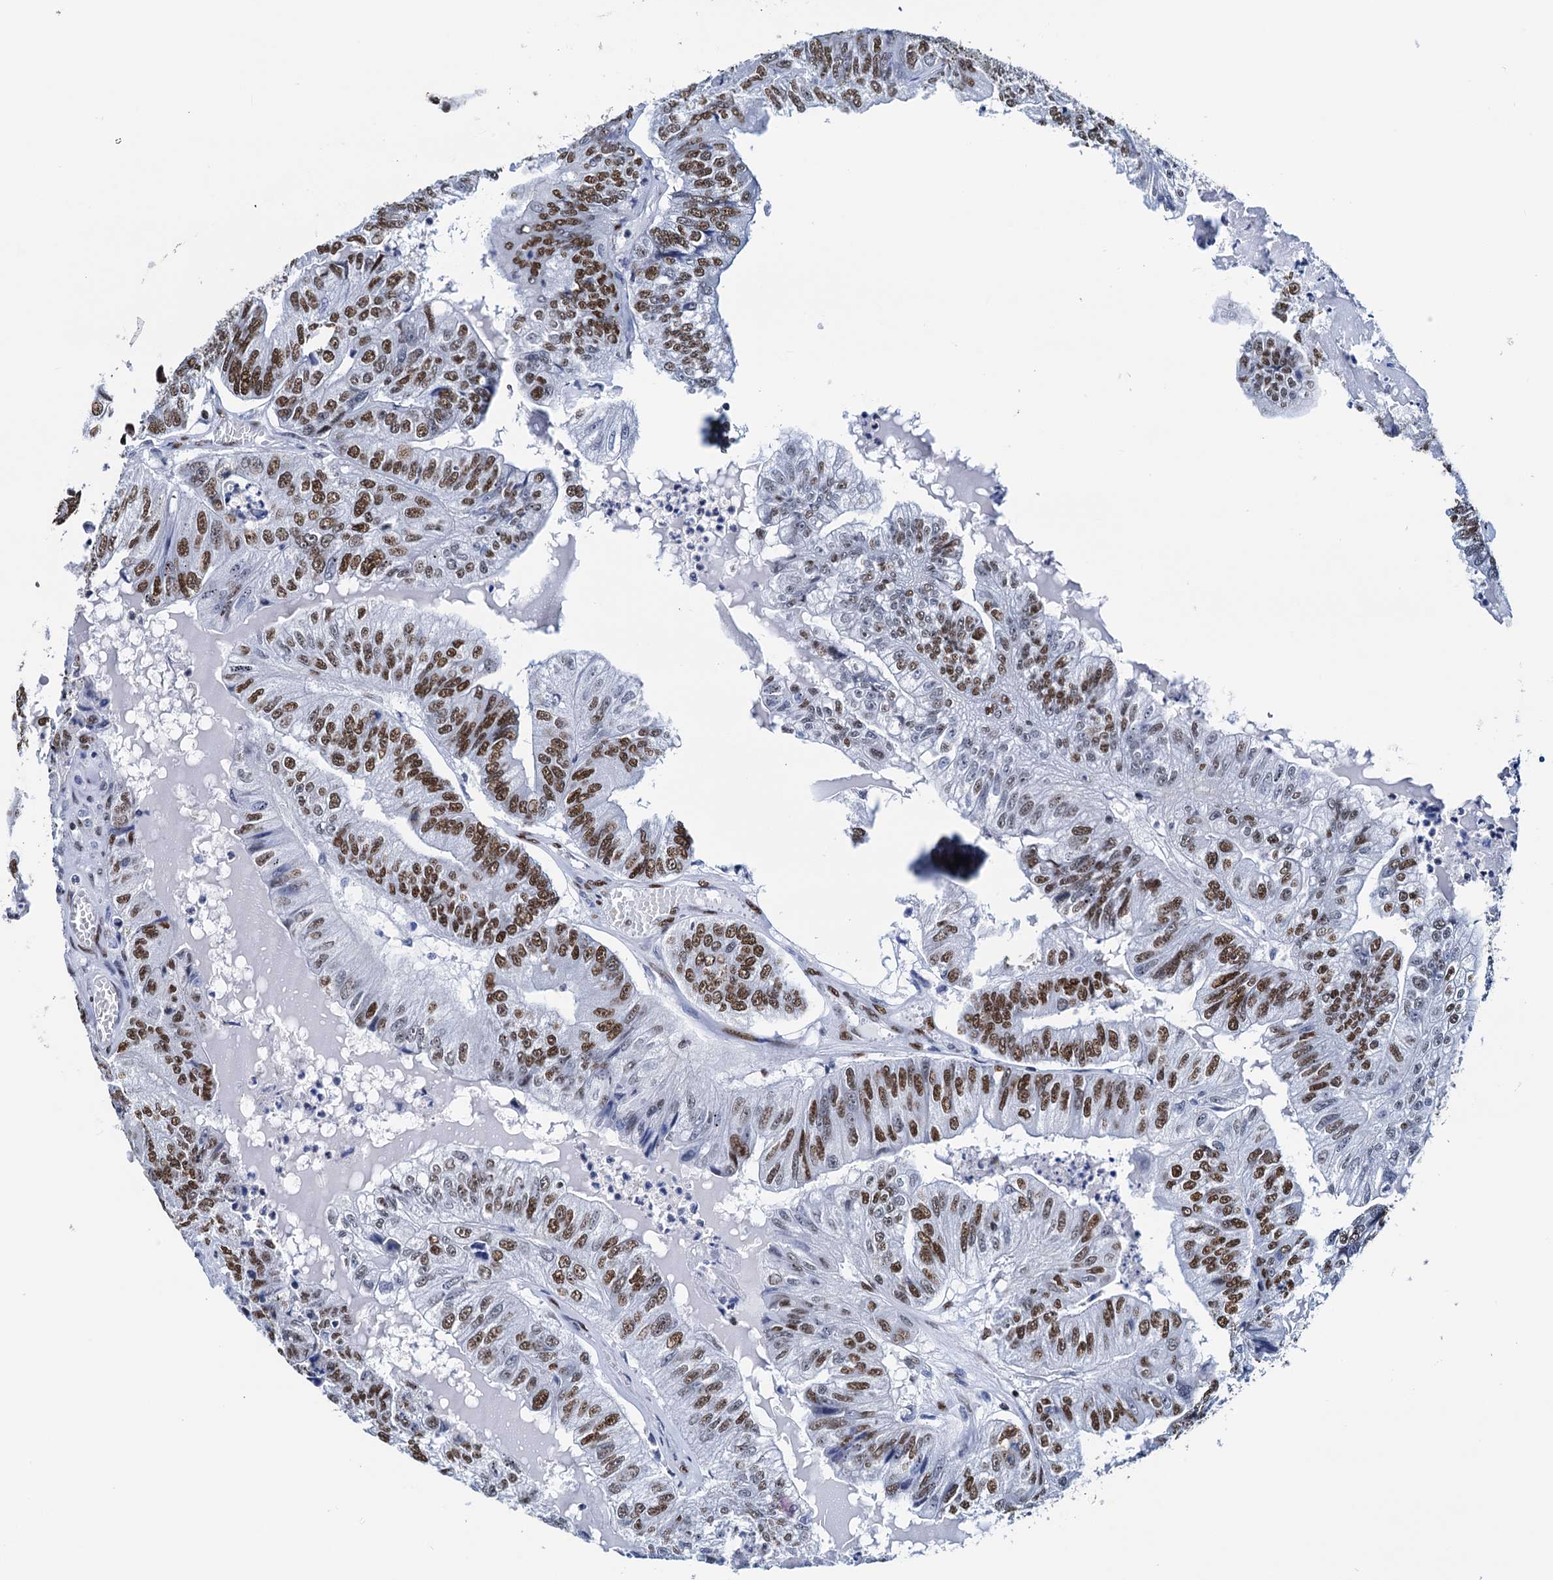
{"staining": {"intensity": "moderate", "quantity": ">75%", "location": "nuclear"}, "tissue": "colorectal cancer", "cell_type": "Tumor cells", "image_type": "cancer", "snomed": [{"axis": "morphology", "description": "Adenocarcinoma, NOS"}, {"axis": "topography", "description": "Colon"}], "caption": "Protein staining demonstrates moderate nuclear positivity in approximately >75% of tumor cells in adenocarcinoma (colorectal). (Stains: DAB (3,3'-diaminobenzidine) in brown, nuclei in blue, Microscopy: brightfield microscopy at high magnification).", "gene": "SLTM", "patient": {"sex": "female", "age": 67}}